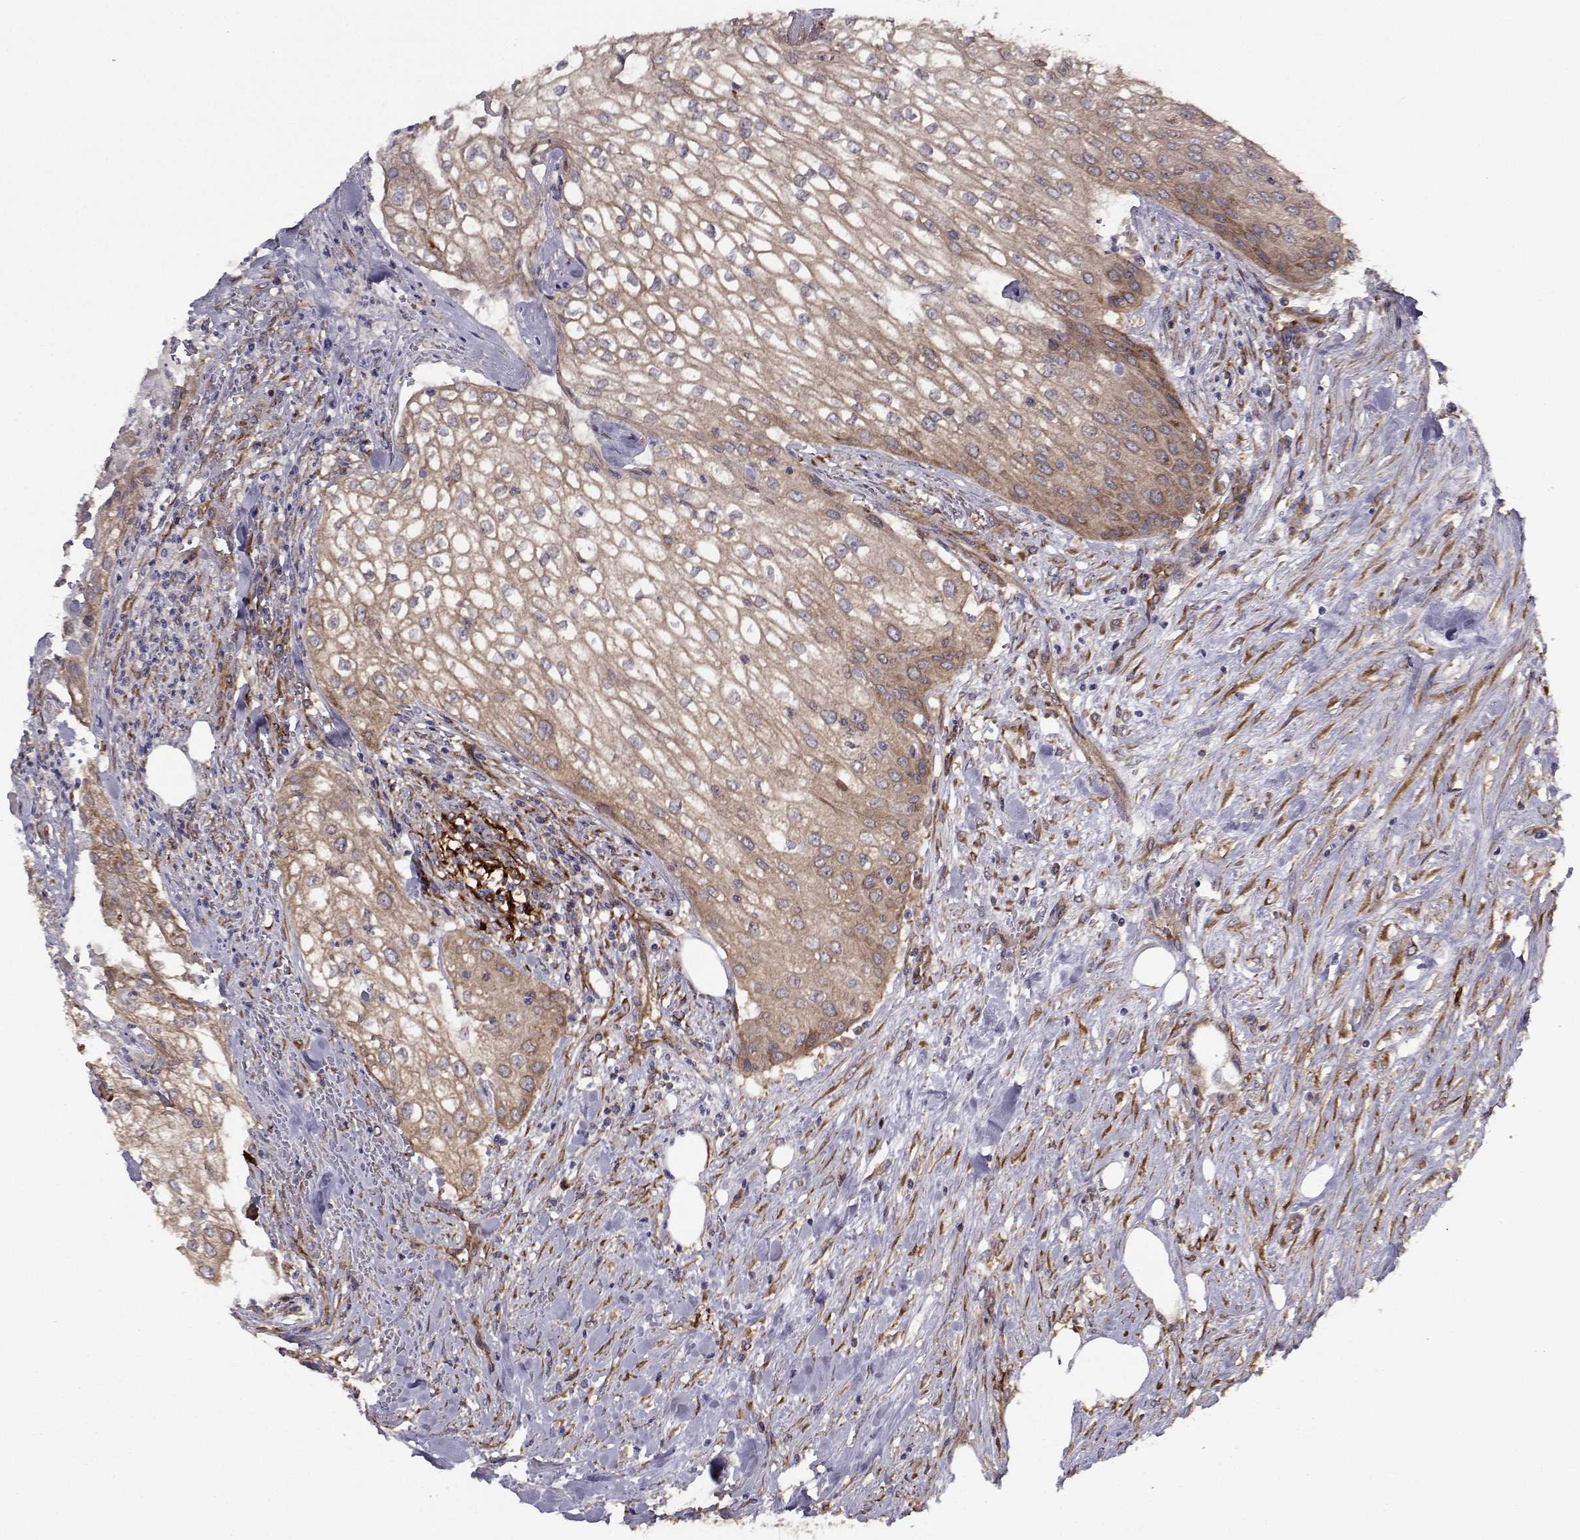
{"staining": {"intensity": "weak", "quantity": "25%-75%", "location": "cytoplasmic/membranous"}, "tissue": "urothelial cancer", "cell_type": "Tumor cells", "image_type": "cancer", "snomed": [{"axis": "morphology", "description": "Urothelial carcinoma, High grade"}, {"axis": "topography", "description": "Urinary bladder"}], "caption": "Brown immunohistochemical staining in urothelial cancer demonstrates weak cytoplasmic/membranous positivity in approximately 25%-75% of tumor cells.", "gene": "TRIP10", "patient": {"sex": "male", "age": 62}}